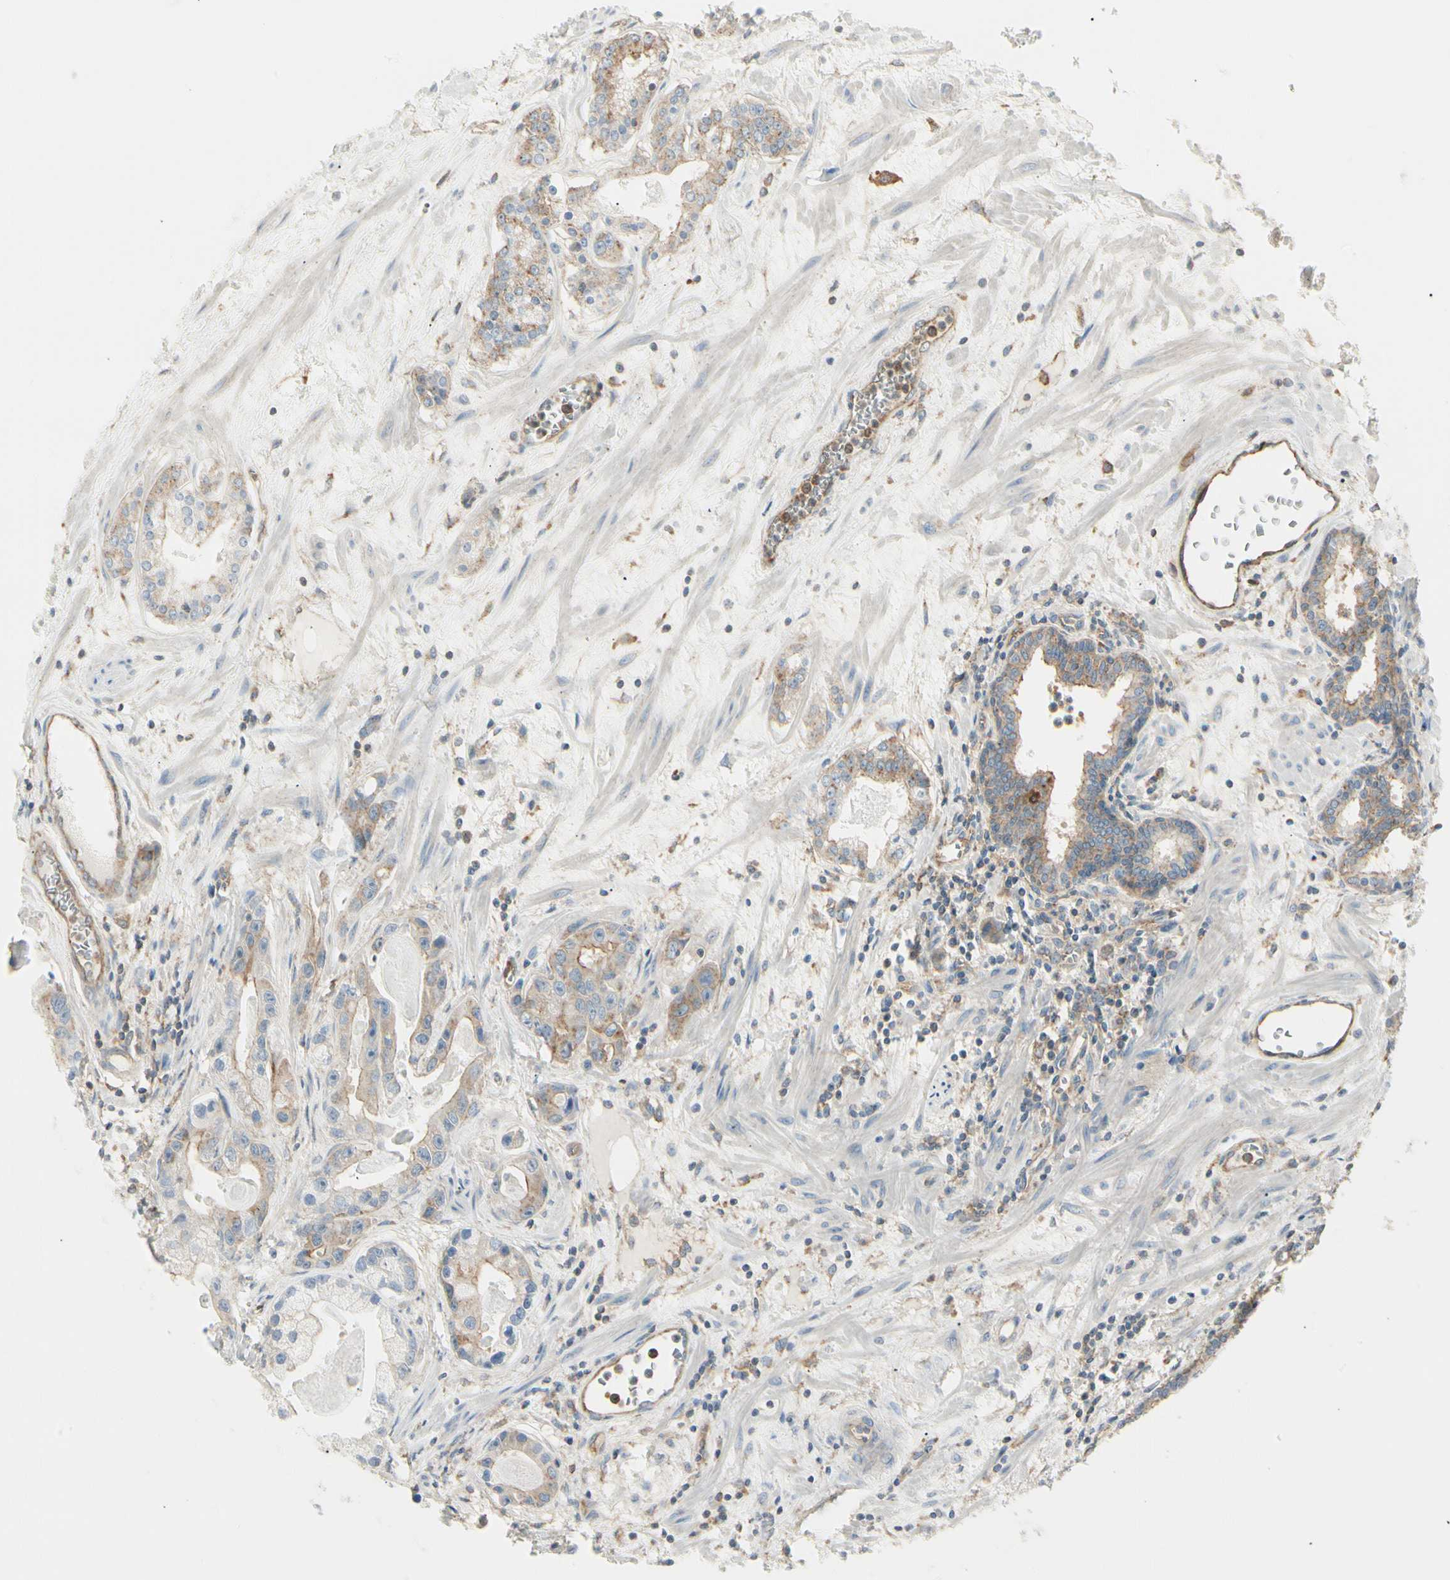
{"staining": {"intensity": "moderate", "quantity": ">75%", "location": "cytoplasmic/membranous"}, "tissue": "prostate cancer", "cell_type": "Tumor cells", "image_type": "cancer", "snomed": [{"axis": "morphology", "description": "Adenocarcinoma, Low grade"}, {"axis": "topography", "description": "Prostate"}], "caption": "An image of human adenocarcinoma (low-grade) (prostate) stained for a protein reveals moderate cytoplasmic/membranous brown staining in tumor cells.", "gene": "AGFG1", "patient": {"sex": "male", "age": 59}}